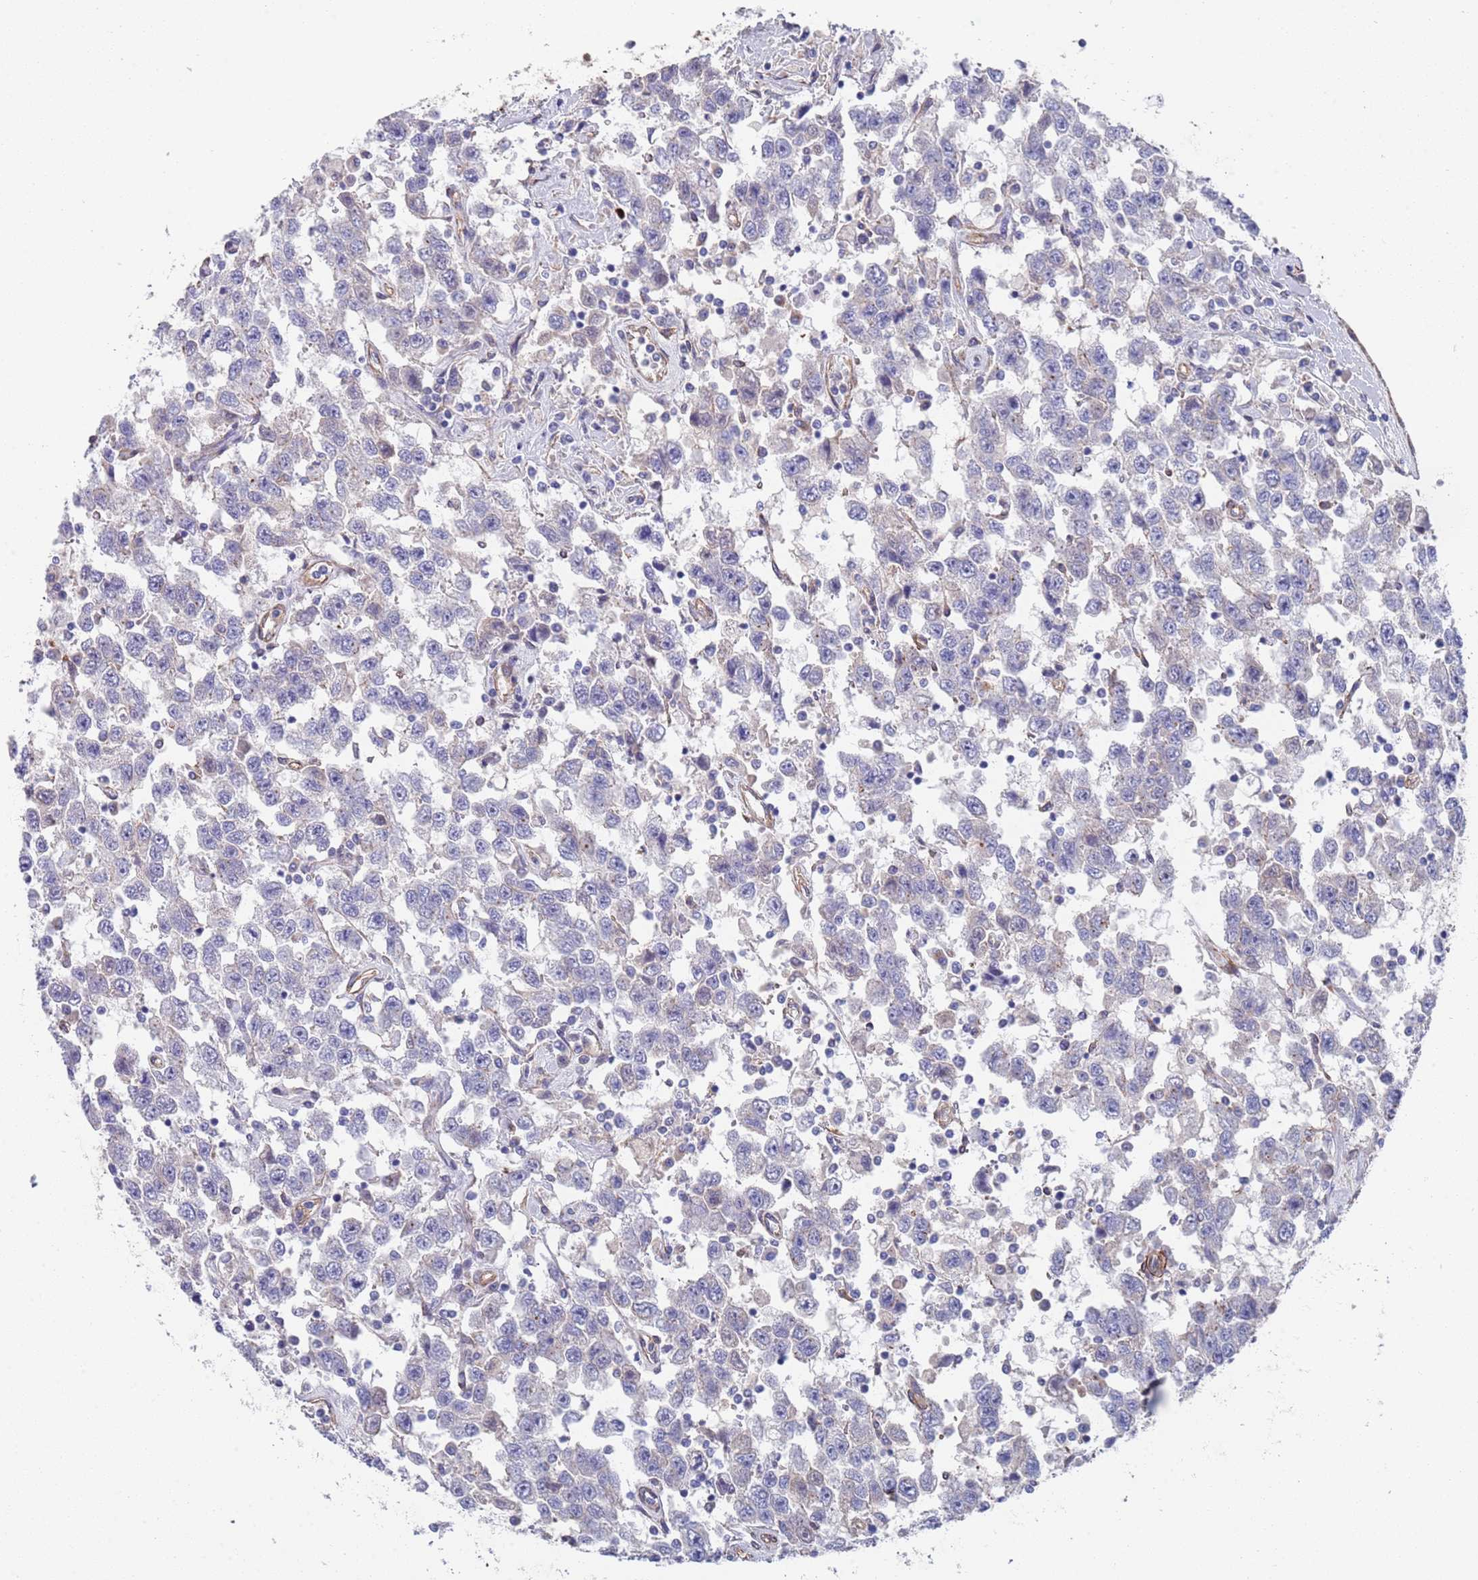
{"staining": {"intensity": "negative", "quantity": "none", "location": "none"}, "tissue": "testis cancer", "cell_type": "Tumor cells", "image_type": "cancer", "snomed": [{"axis": "morphology", "description": "Seminoma, NOS"}, {"axis": "topography", "description": "Testis"}], "caption": "Immunohistochemistry (IHC) photomicrograph of human testis cancer stained for a protein (brown), which displays no expression in tumor cells. (IHC, brightfield microscopy, high magnification).", "gene": "JAKMIP2", "patient": {"sex": "male", "age": 41}}